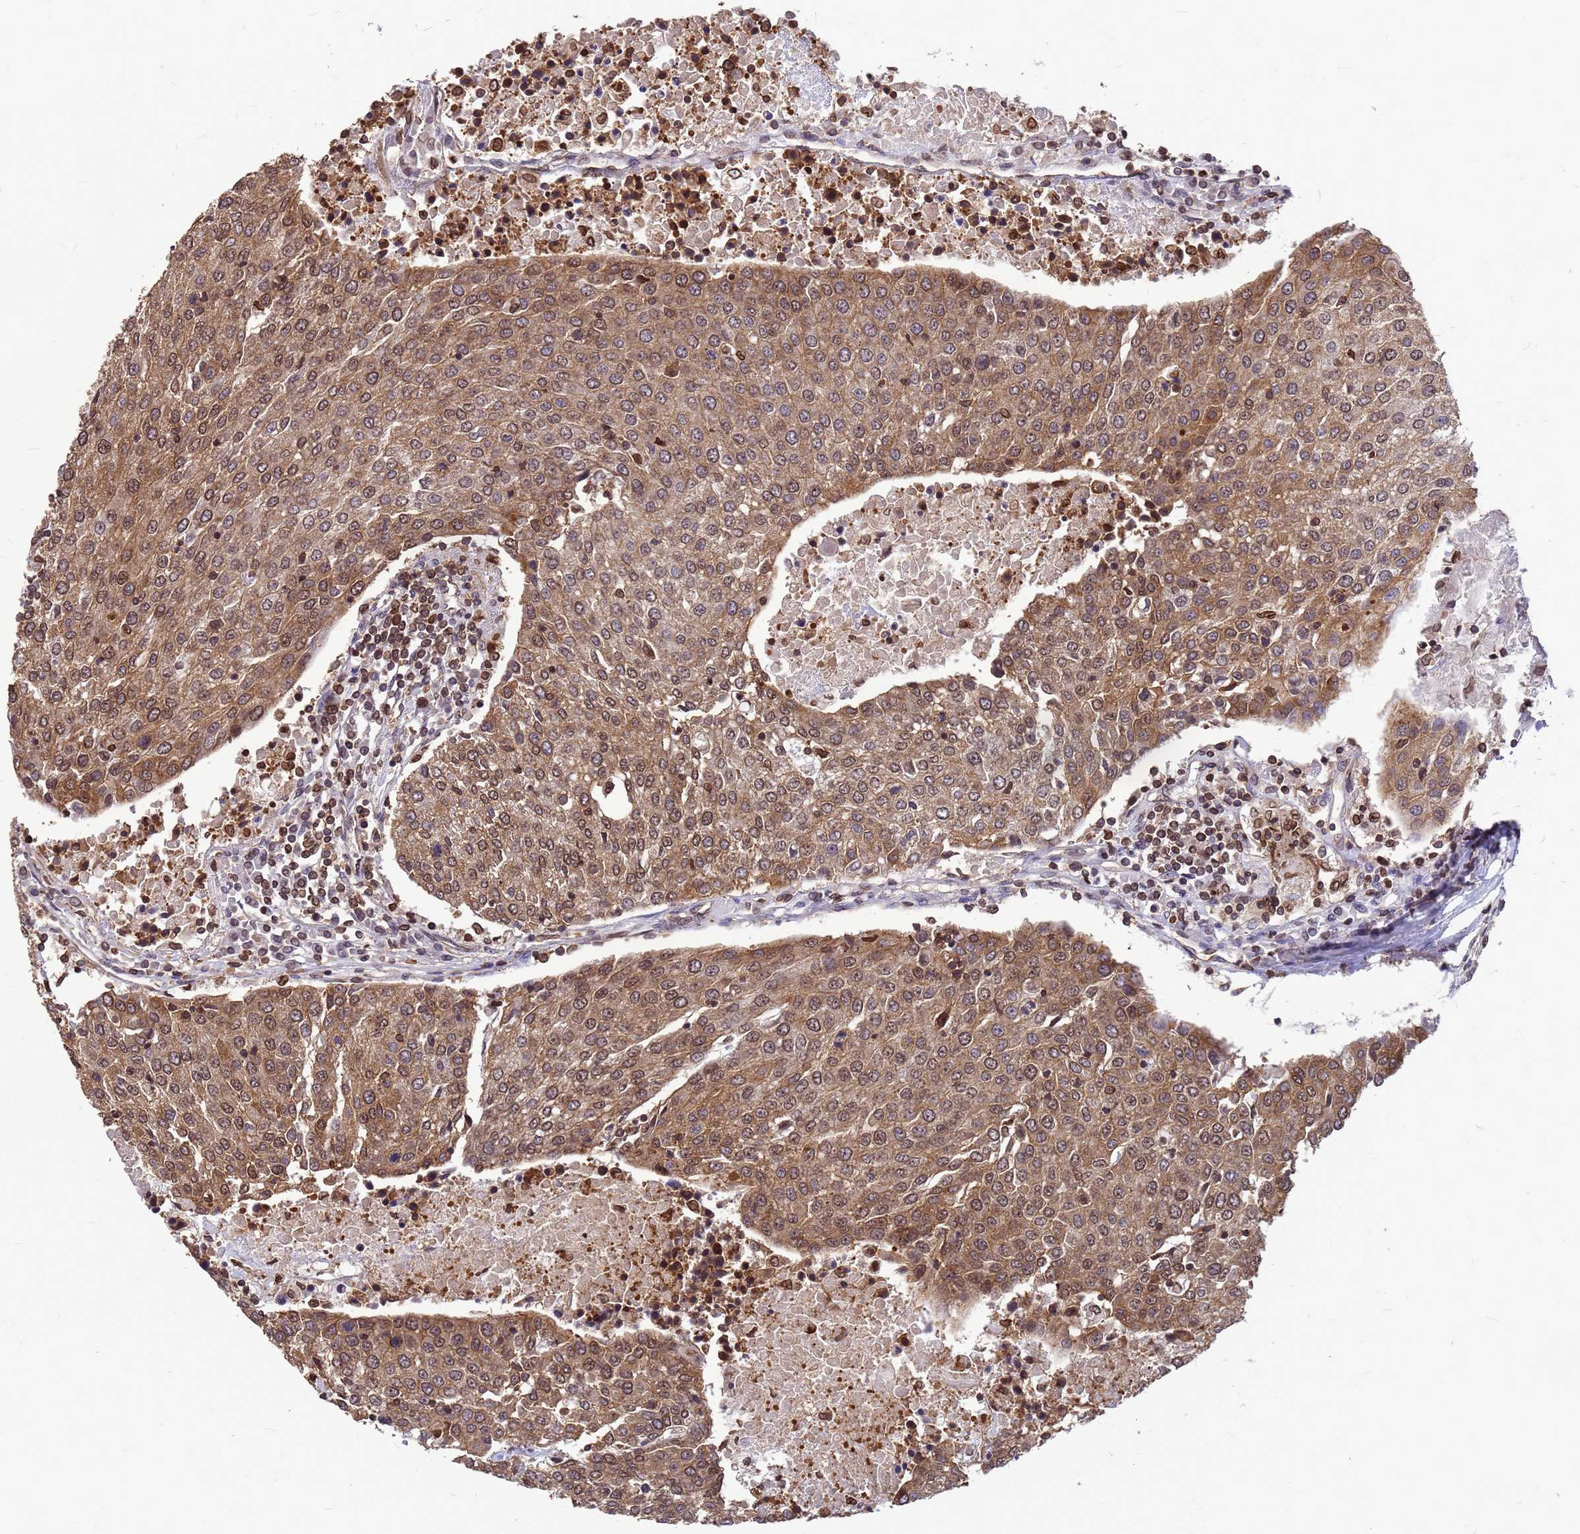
{"staining": {"intensity": "moderate", "quantity": ">75%", "location": "cytoplasmic/membranous,nuclear"}, "tissue": "urothelial cancer", "cell_type": "Tumor cells", "image_type": "cancer", "snomed": [{"axis": "morphology", "description": "Urothelial carcinoma, High grade"}, {"axis": "topography", "description": "Urinary bladder"}], "caption": "Moderate cytoplasmic/membranous and nuclear protein expression is identified in about >75% of tumor cells in urothelial cancer. Ihc stains the protein of interest in brown and the nuclei are stained blue.", "gene": "C1orf35", "patient": {"sex": "female", "age": 85}}